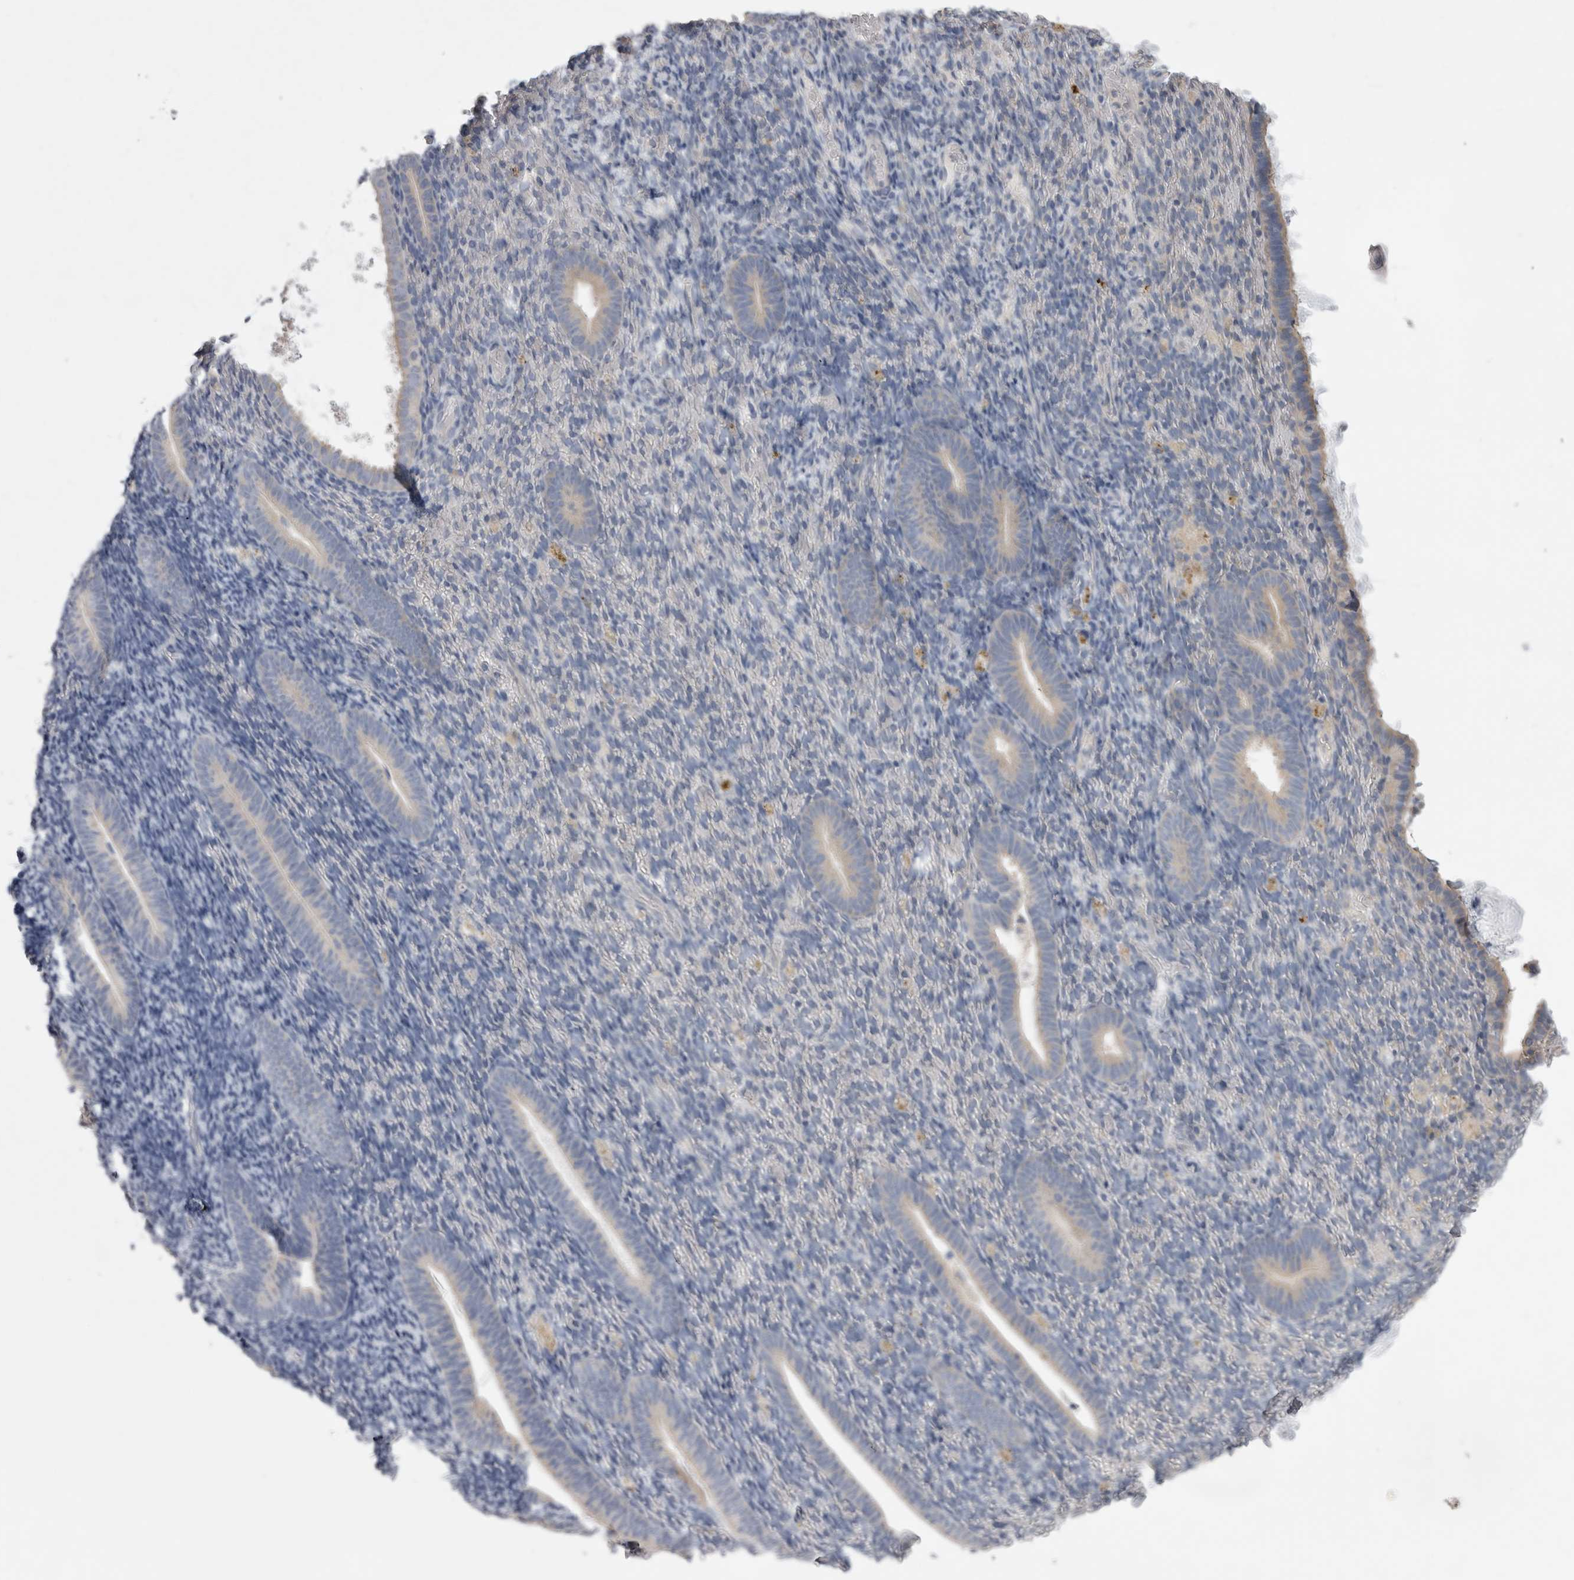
{"staining": {"intensity": "negative", "quantity": "none", "location": "none"}, "tissue": "endometrium", "cell_type": "Cells in endometrial stroma", "image_type": "normal", "snomed": [{"axis": "morphology", "description": "Normal tissue, NOS"}, {"axis": "topography", "description": "Endometrium"}], "caption": "The photomicrograph reveals no significant expression in cells in endometrial stroma of endometrium. (DAB (3,3'-diaminobenzidine) IHC, high magnification).", "gene": "LRRC40", "patient": {"sex": "female", "age": 51}}